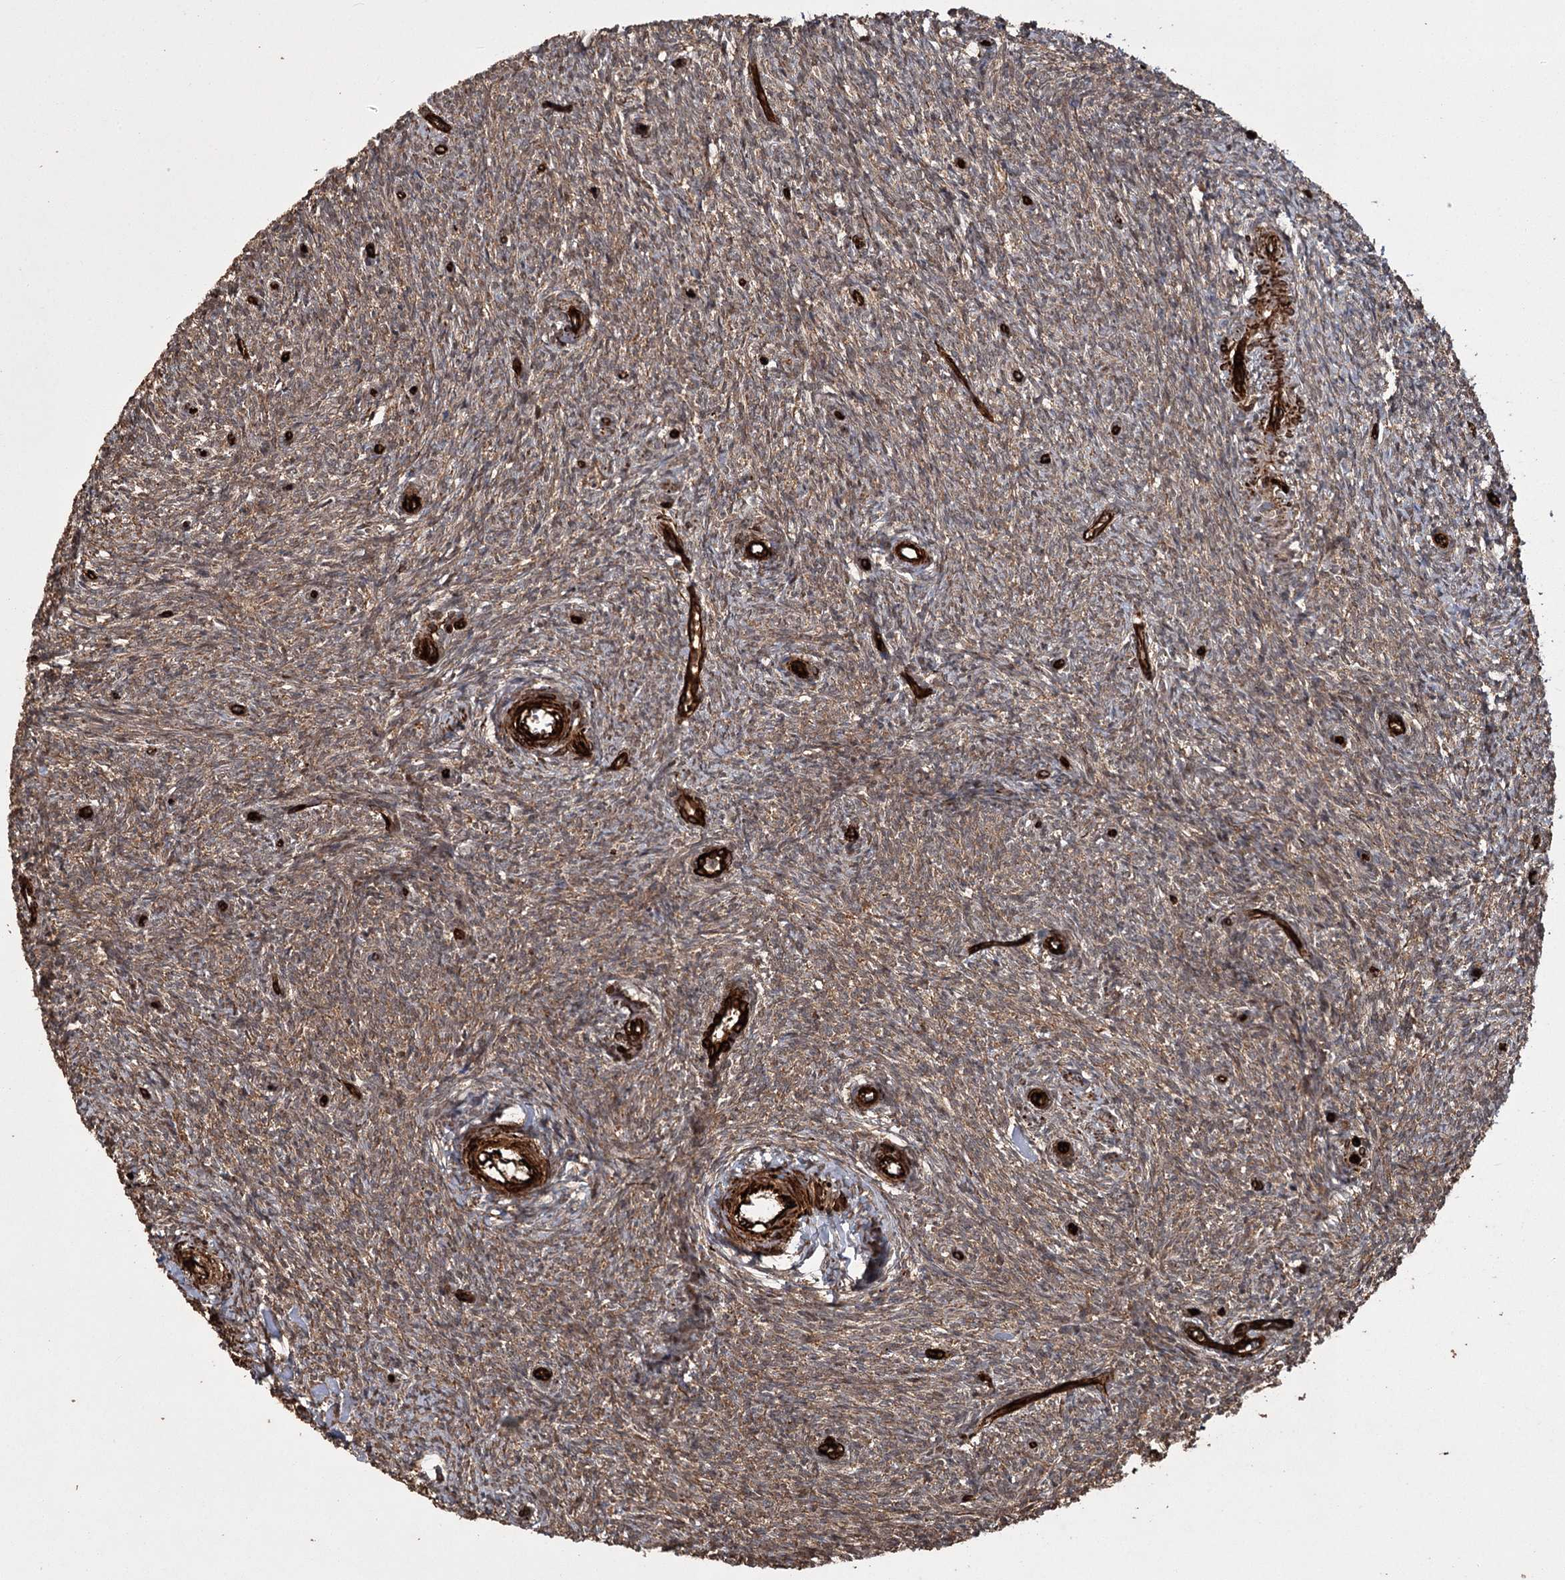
{"staining": {"intensity": "moderate", "quantity": ">75%", "location": "cytoplasmic/membranous"}, "tissue": "ovary", "cell_type": "Ovarian stroma cells", "image_type": "normal", "snomed": [{"axis": "morphology", "description": "Normal tissue, NOS"}, {"axis": "topography", "description": "Ovary"}], "caption": "DAB immunohistochemical staining of unremarkable human ovary shows moderate cytoplasmic/membranous protein staining in approximately >75% of ovarian stroma cells.", "gene": "RPAP3", "patient": {"sex": "female", "age": 44}}